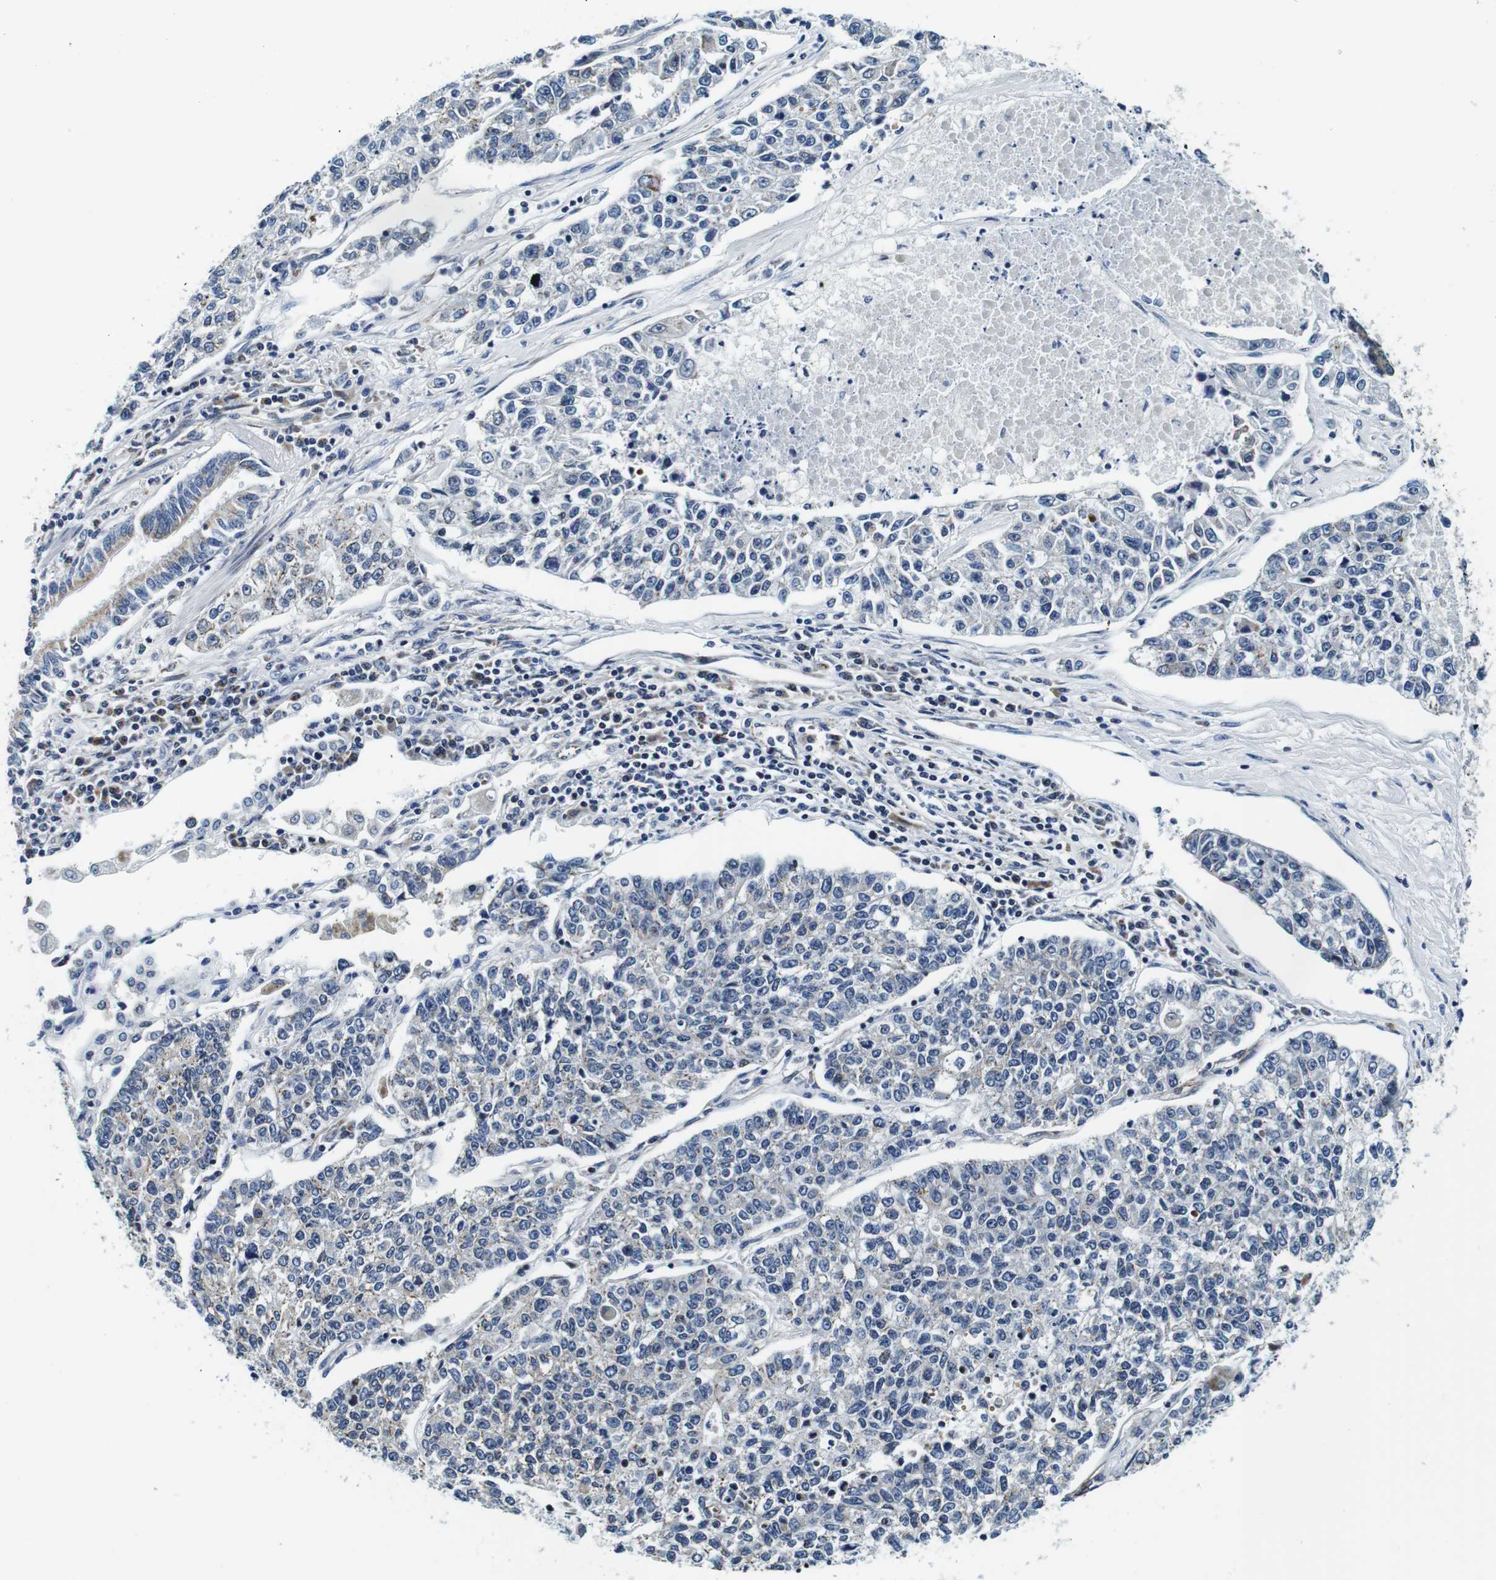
{"staining": {"intensity": "negative", "quantity": "none", "location": "none"}, "tissue": "lung cancer", "cell_type": "Tumor cells", "image_type": "cancer", "snomed": [{"axis": "morphology", "description": "Adenocarcinoma, NOS"}, {"axis": "topography", "description": "Lung"}], "caption": "Tumor cells show no significant protein staining in lung cancer.", "gene": "FAR2", "patient": {"sex": "male", "age": 49}}